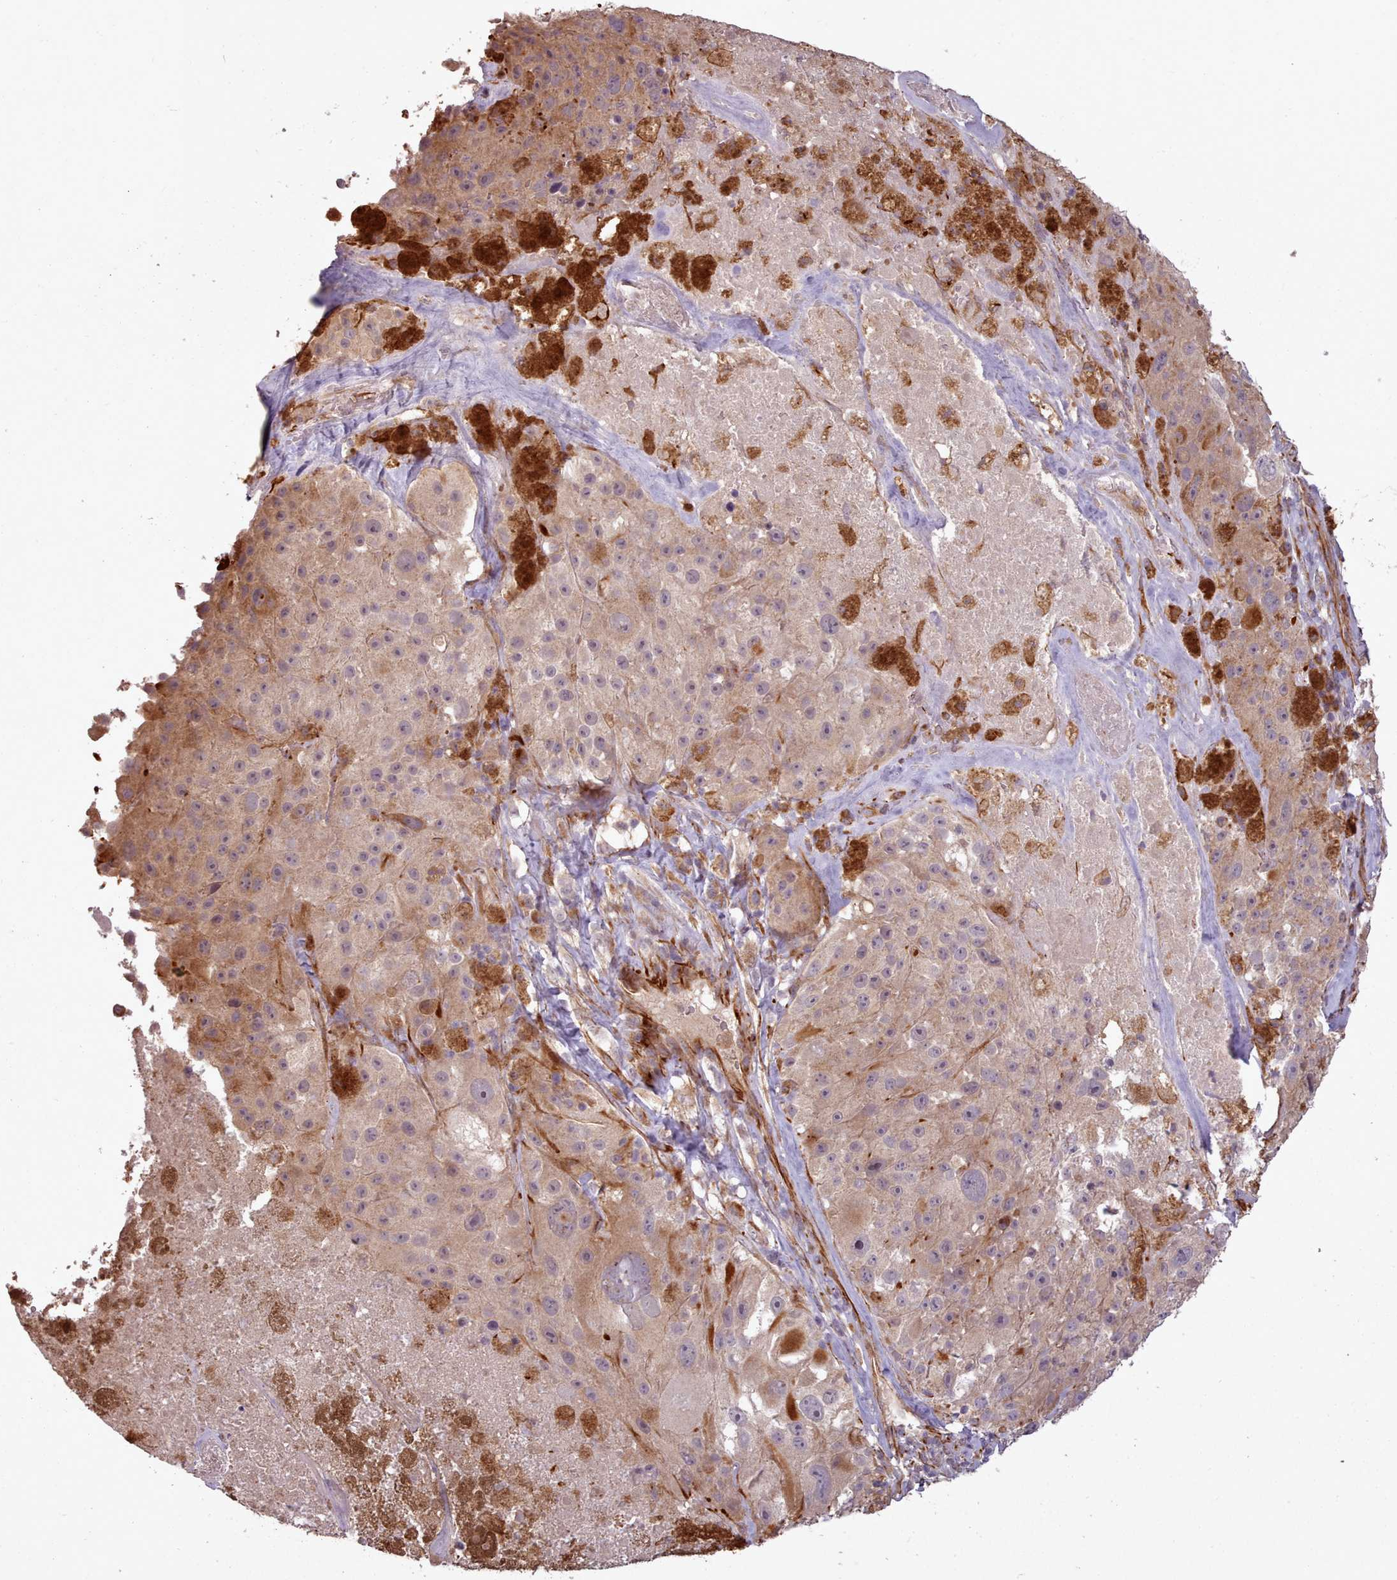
{"staining": {"intensity": "moderate", "quantity": "<25%", "location": "cytoplasmic/membranous"}, "tissue": "melanoma", "cell_type": "Tumor cells", "image_type": "cancer", "snomed": [{"axis": "morphology", "description": "Malignant melanoma, Metastatic site"}, {"axis": "topography", "description": "Lymph node"}], "caption": "Malignant melanoma (metastatic site) stained with immunohistochemistry (IHC) displays moderate cytoplasmic/membranous positivity in approximately <25% of tumor cells.", "gene": "GBGT1", "patient": {"sex": "male", "age": 62}}